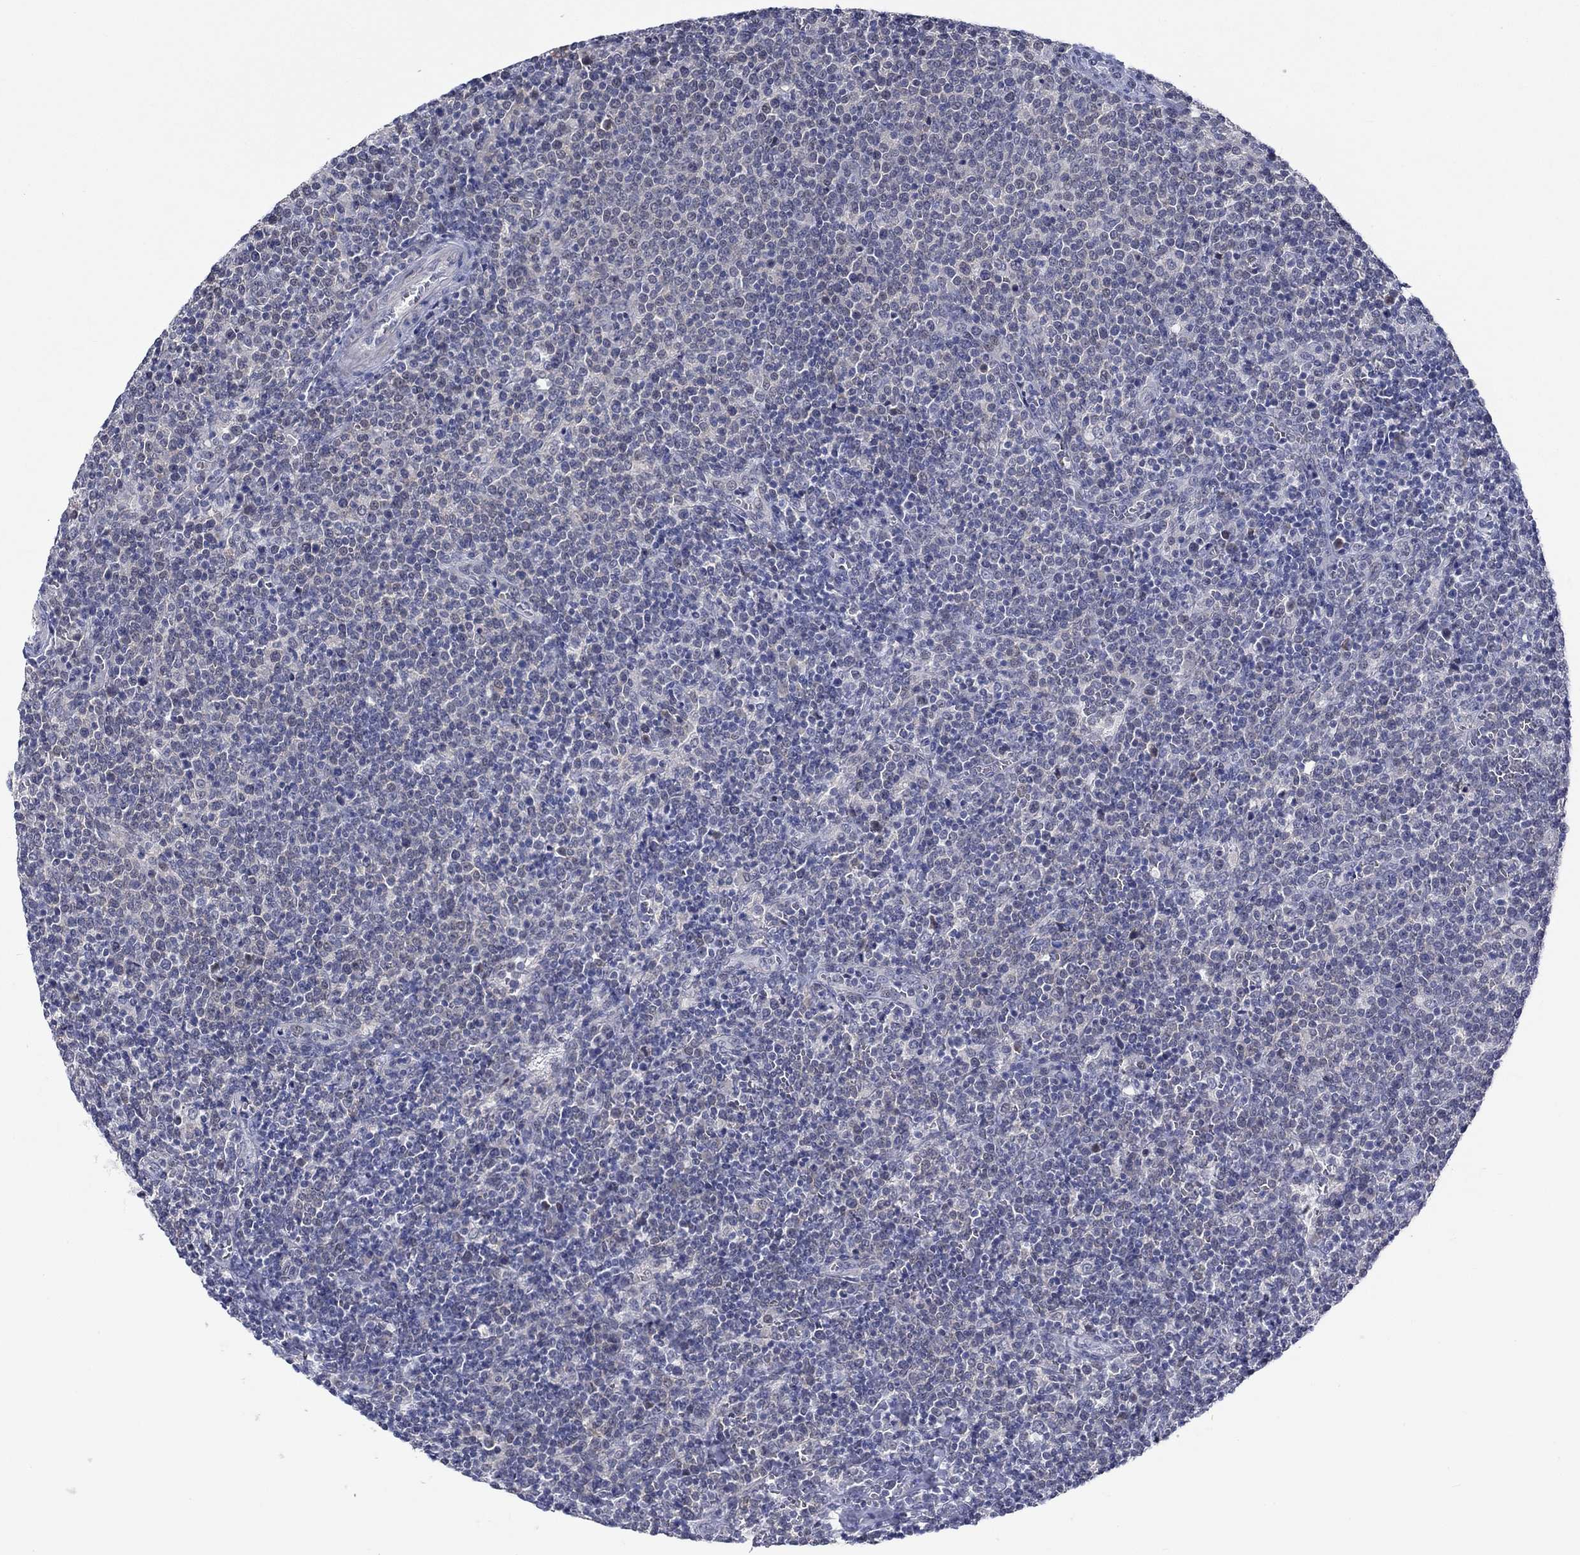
{"staining": {"intensity": "weak", "quantity": "25%-75%", "location": "cytoplasmic/membranous"}, "tissue": "lymphoma", "cell_type": "Tumor cells", "image_type": "cancer", "snomed": [{"axis": "morphology", "description": "Malignant lymphoma, non-Hodgkin's type, High grade"}, {"axis": "topography", "description": "Lymph node"}], "caption": "Immunohistochemistry of high-grade malignant lymphoma, non-Hodgkin's type reveals low levels of weak cytoplasmic/membranous expression in about 25%-75% of tumor cells.", "gene": "WASF1", "patient": {"sex": "male", "age": 61}}